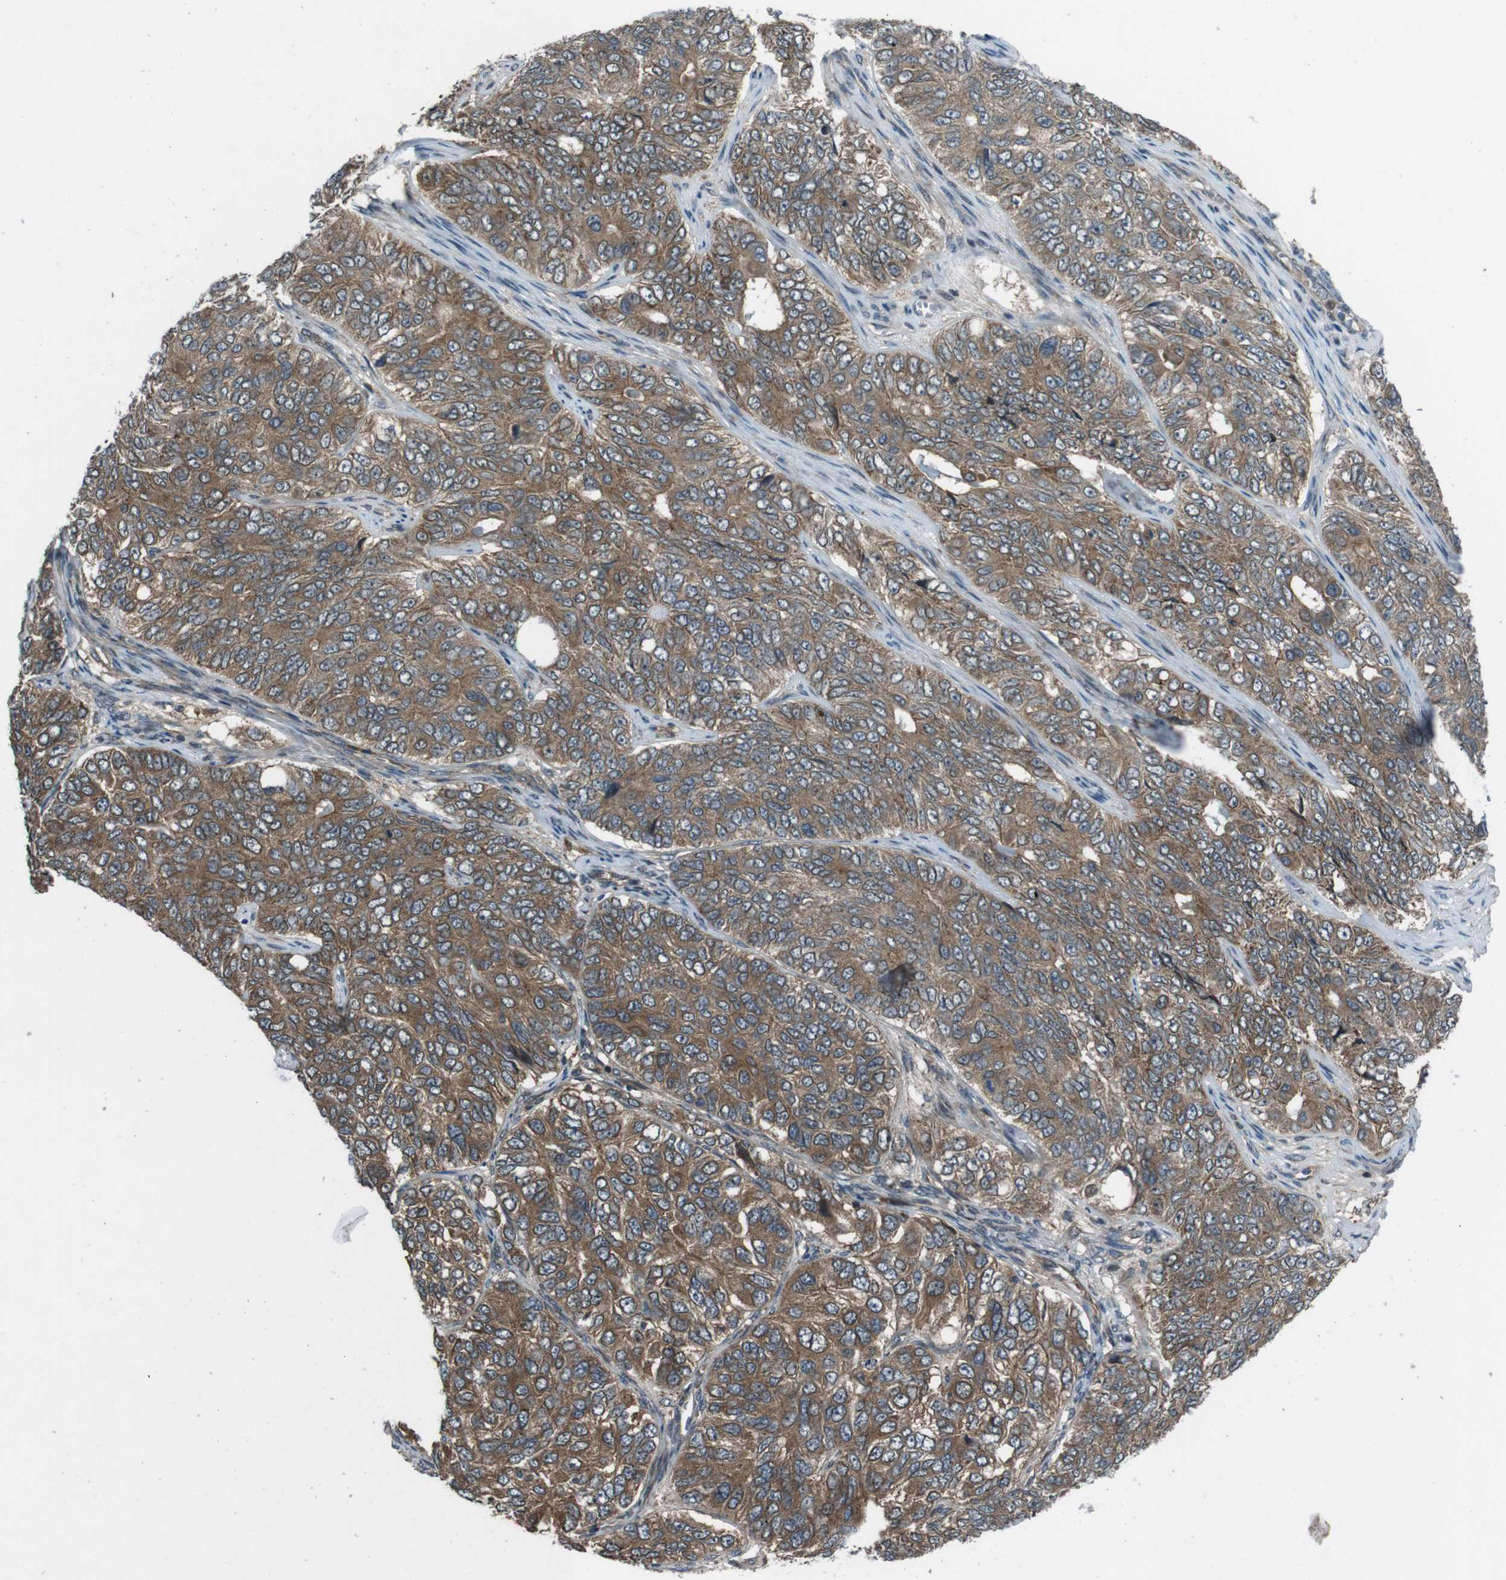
{"staining": {"intensity": "strong", "quantity": ">75%", "location": "cytoplasmic/membranous"}, "tissue": "ovarian cancer", "cell_type": "Tumor cells", "image_type": "cancer", "snomed": [{"axis": "morphology", "description": "Carcinoma, endometroid"}, {"axis": "topography", "description": "Ovary"}], "caption": "This image reveals ovarian cancer stained with IHC to label a protein in brown. The cytoplasmic/membranous of tumor cells show strong positivity for the protein. Nuclei are counter-stained blue.", "gene": "SLC27A4", "patient": {"sex": "female", "age": 51}}